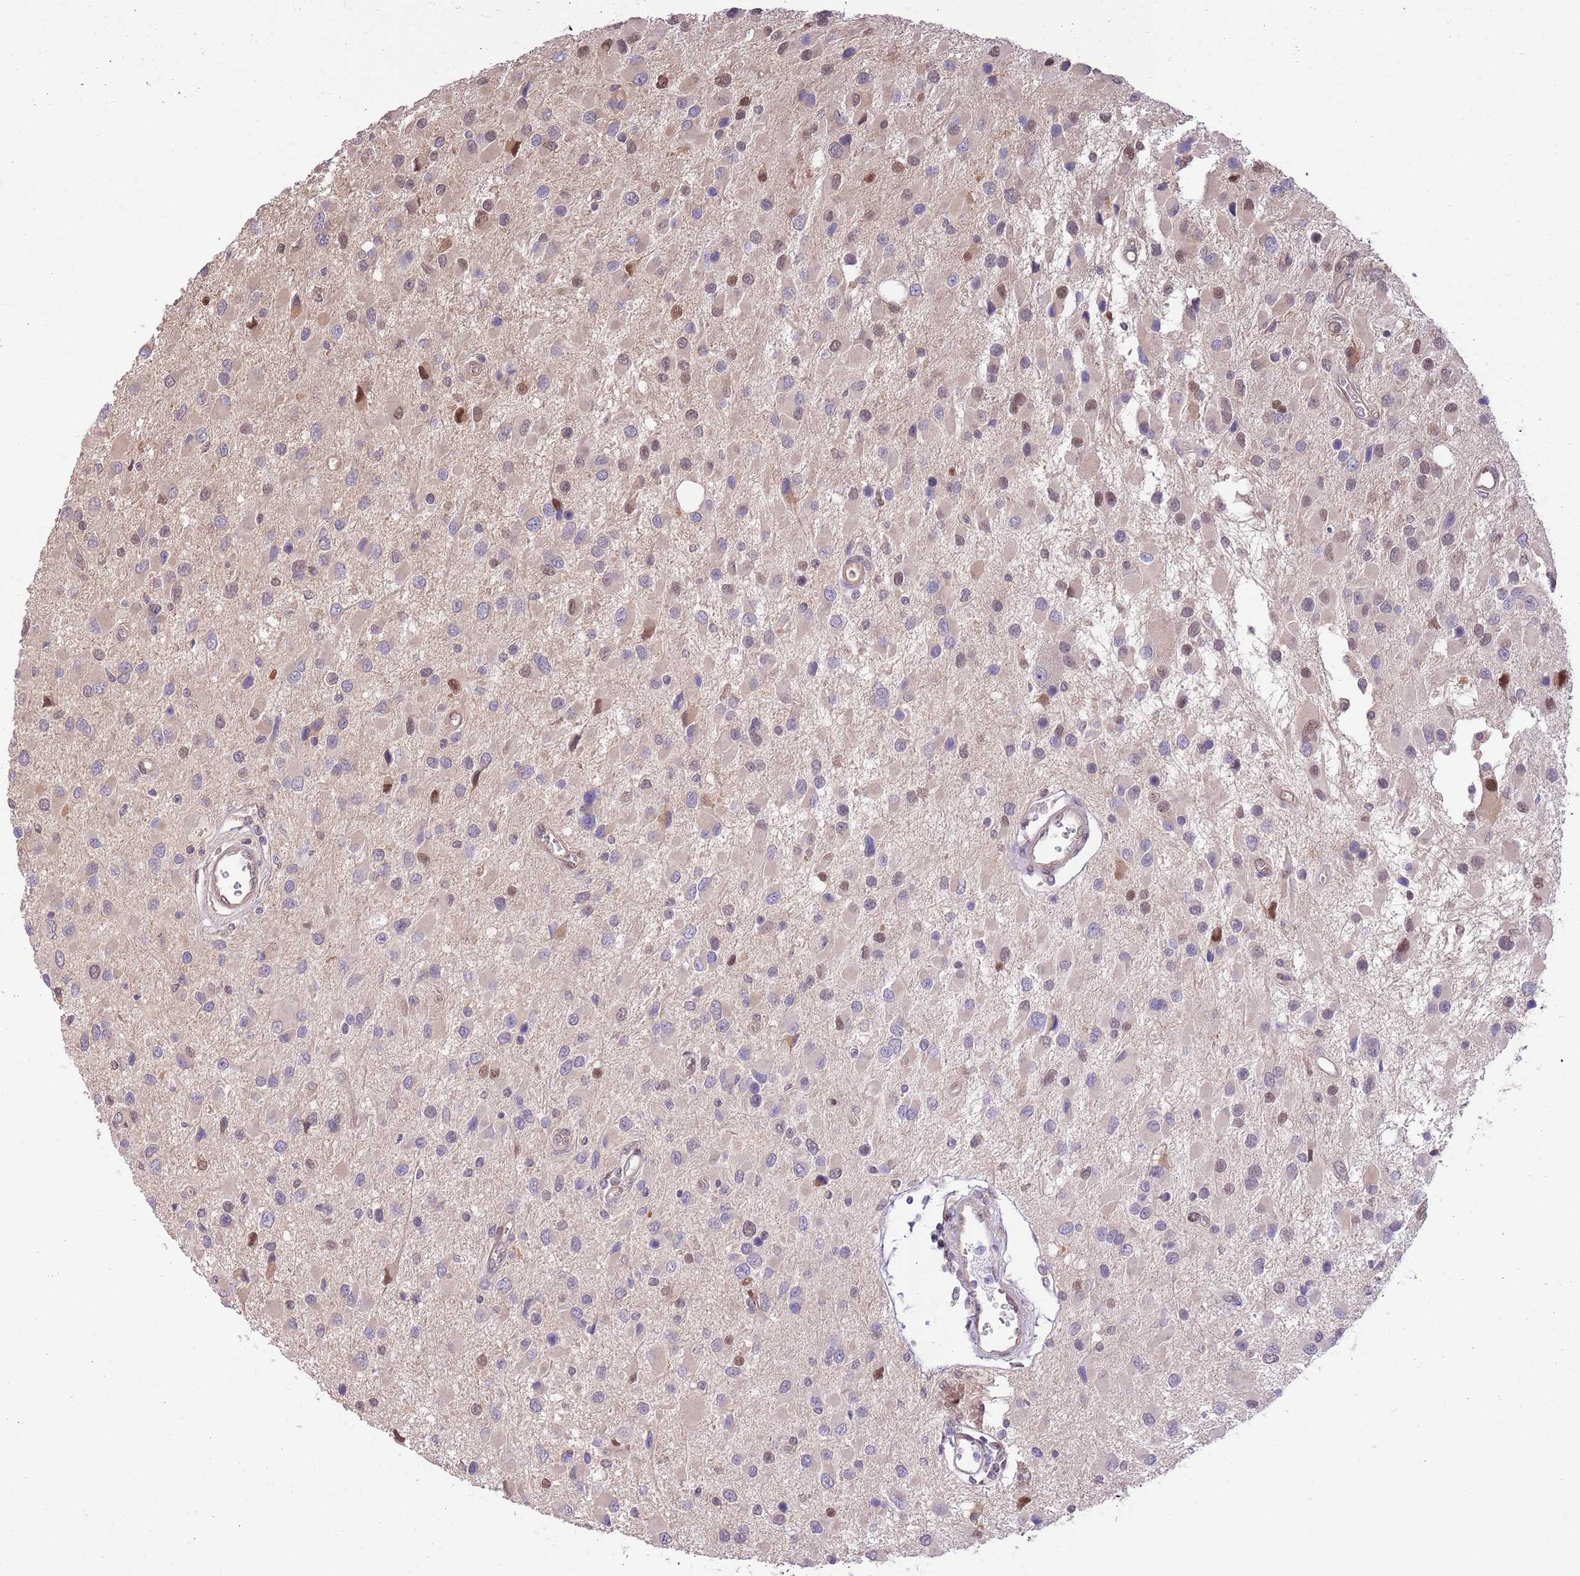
{"staining": {"intensity": "moderate", "quantity": "<25%", "location": "nuclear"}, "tissue": "glioma", "cell_type": "Tumor cells", "image_type": "cancer", "snomed": [{"axis": "morphology", "description": "Glioma, malignant, High grade"}, {"axis": "topography", "description": "Brain"}], "caption": "About <25% of tumor cells in glioma demonstrate moderate nuclear protein staining as visualized by brown immunohistochemical staining.", "gene": "NSFL1C", "patient": {"sex": "male", "age": 53}}